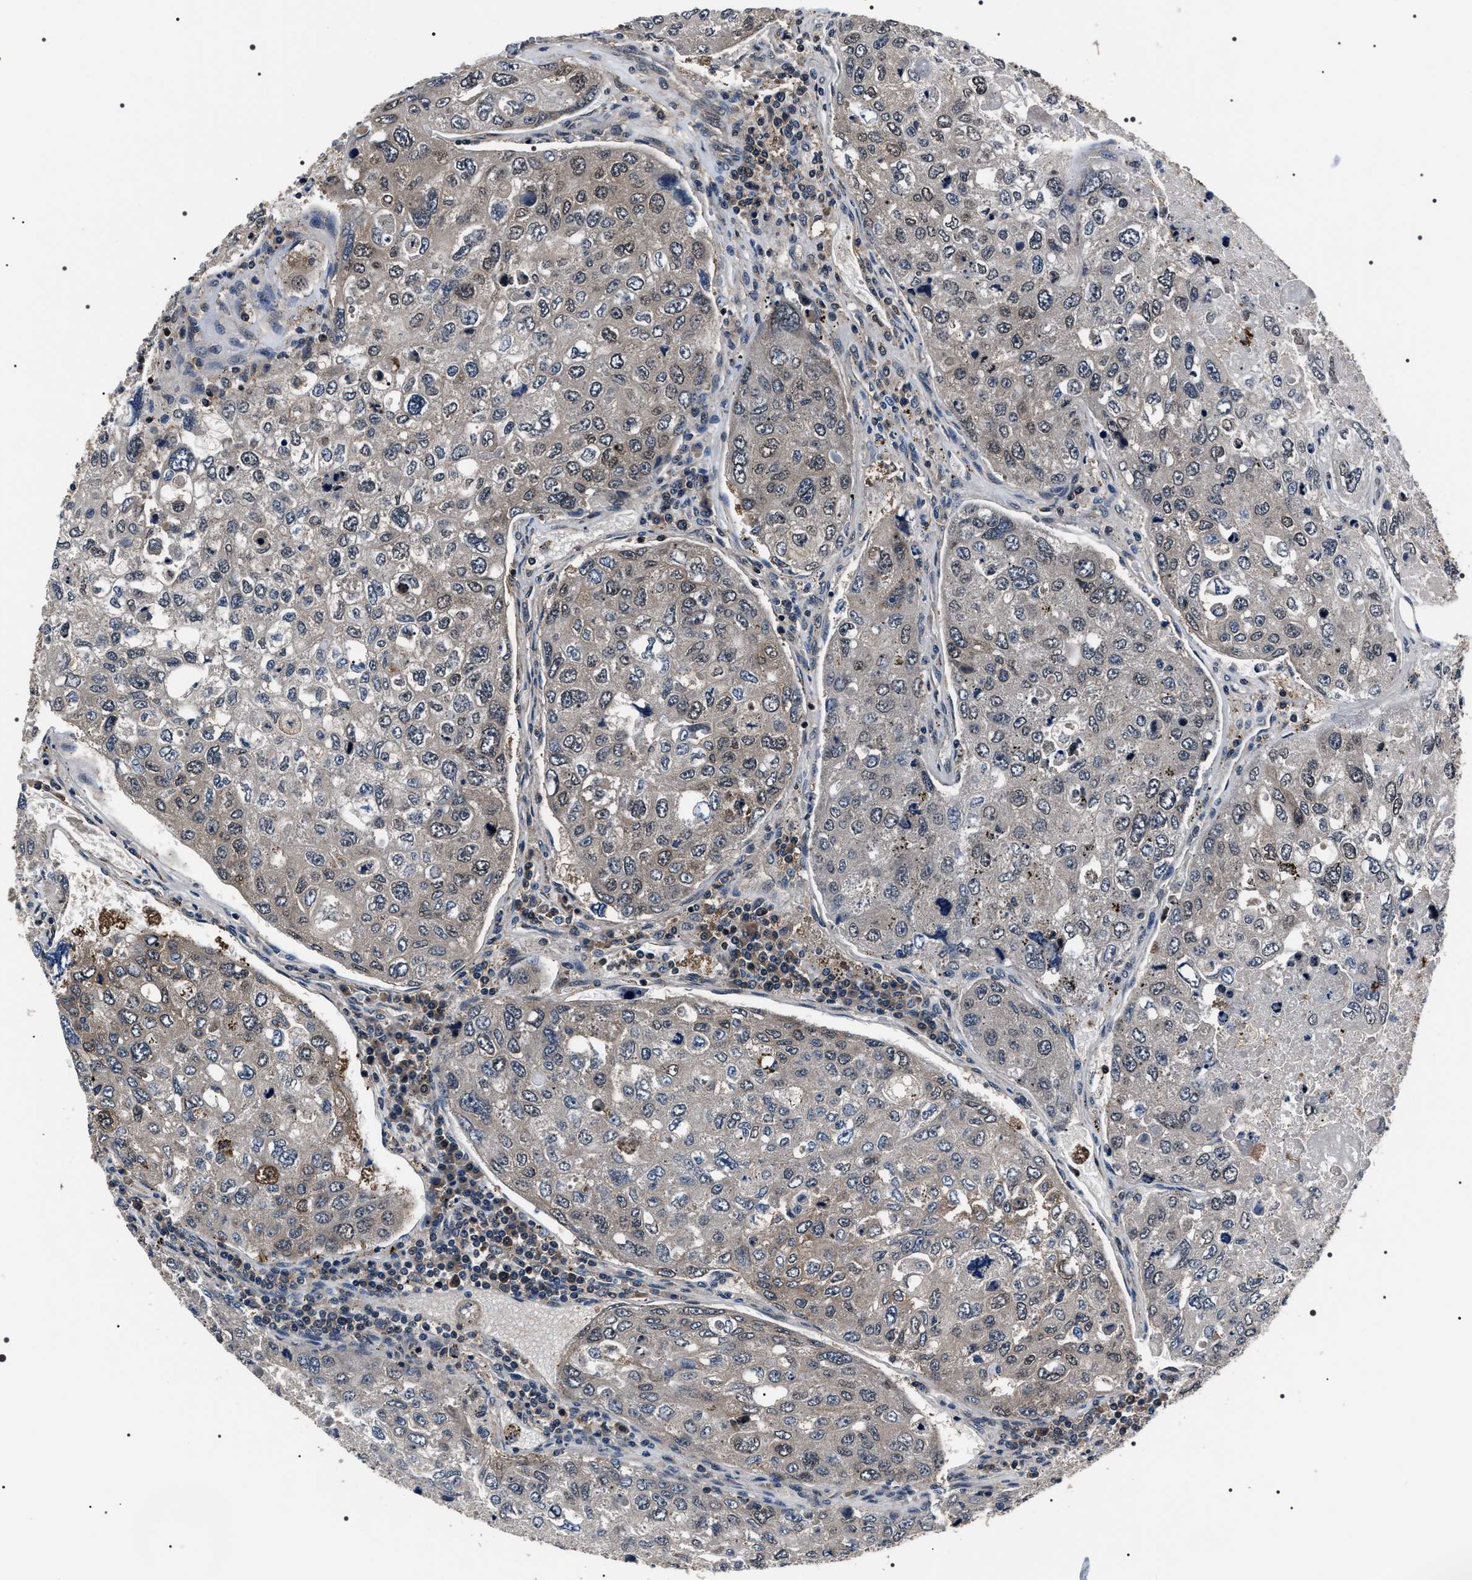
{"staining": {"intensity": "negative", "quantity": "none", "location": "none"}, "tissue": "urothelial cancer", "cell_type": "Tumor cells", "image_type": "cancer", "snomed": [{"axis": "morphology", "description": "Urothelial carcinoma, High grade"}, {"axis": "topography", "description": "Lymph node"}, {"axis": "topography", "description": "Urinary bladder"}], "caption": "An immunohistochemistry (IHC) photomicrograph of urothelial cancer is shown. There is no staining in tumor cells of urothelial cancer.", "gene": "SIPA1", "patient": {"sex": "male", "age": 51}}